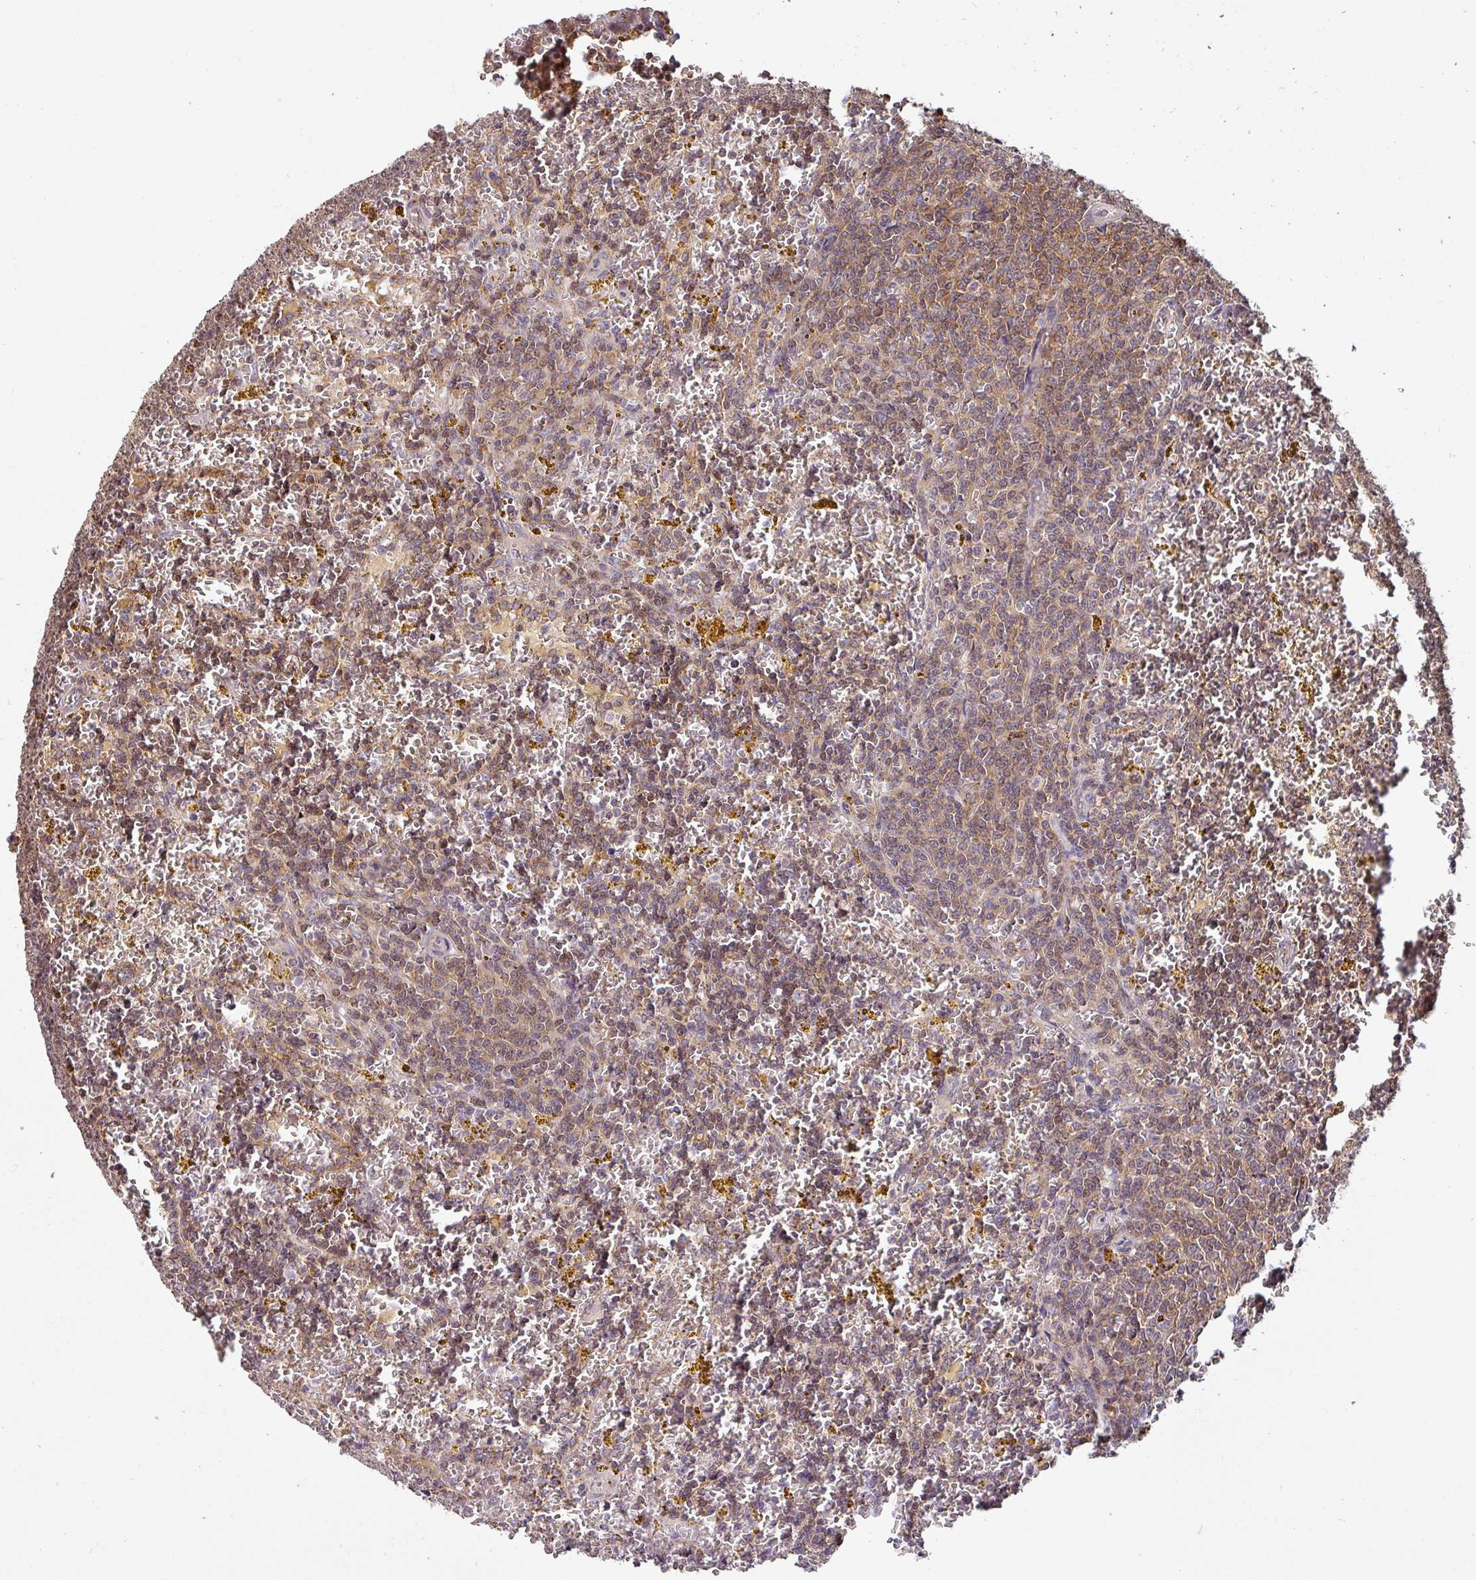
{"staining": {"intensity": "weak", "quantity": "25%-75%", "location": "cytoplasmic/membranous"}, "tissue": "lymphoma", "cell_type": "Tumor cells", "image_type": "cancer", "snomed": [{"axis": "morphology", "description": "Malignant lymphoma, non-Hodgkin's type, Low grade"}, {"axis": "topography", "description": "Spleen"}, {"axis": "topography", "description": "Lymph node"}], "caption": "This is a histology image of IHC staining of lymphoma, which shows weak expression in the cytoplasmic/membranous of tumor cells.", "gene": "SHB", "patient": {"sex": "female", "age": 66}}